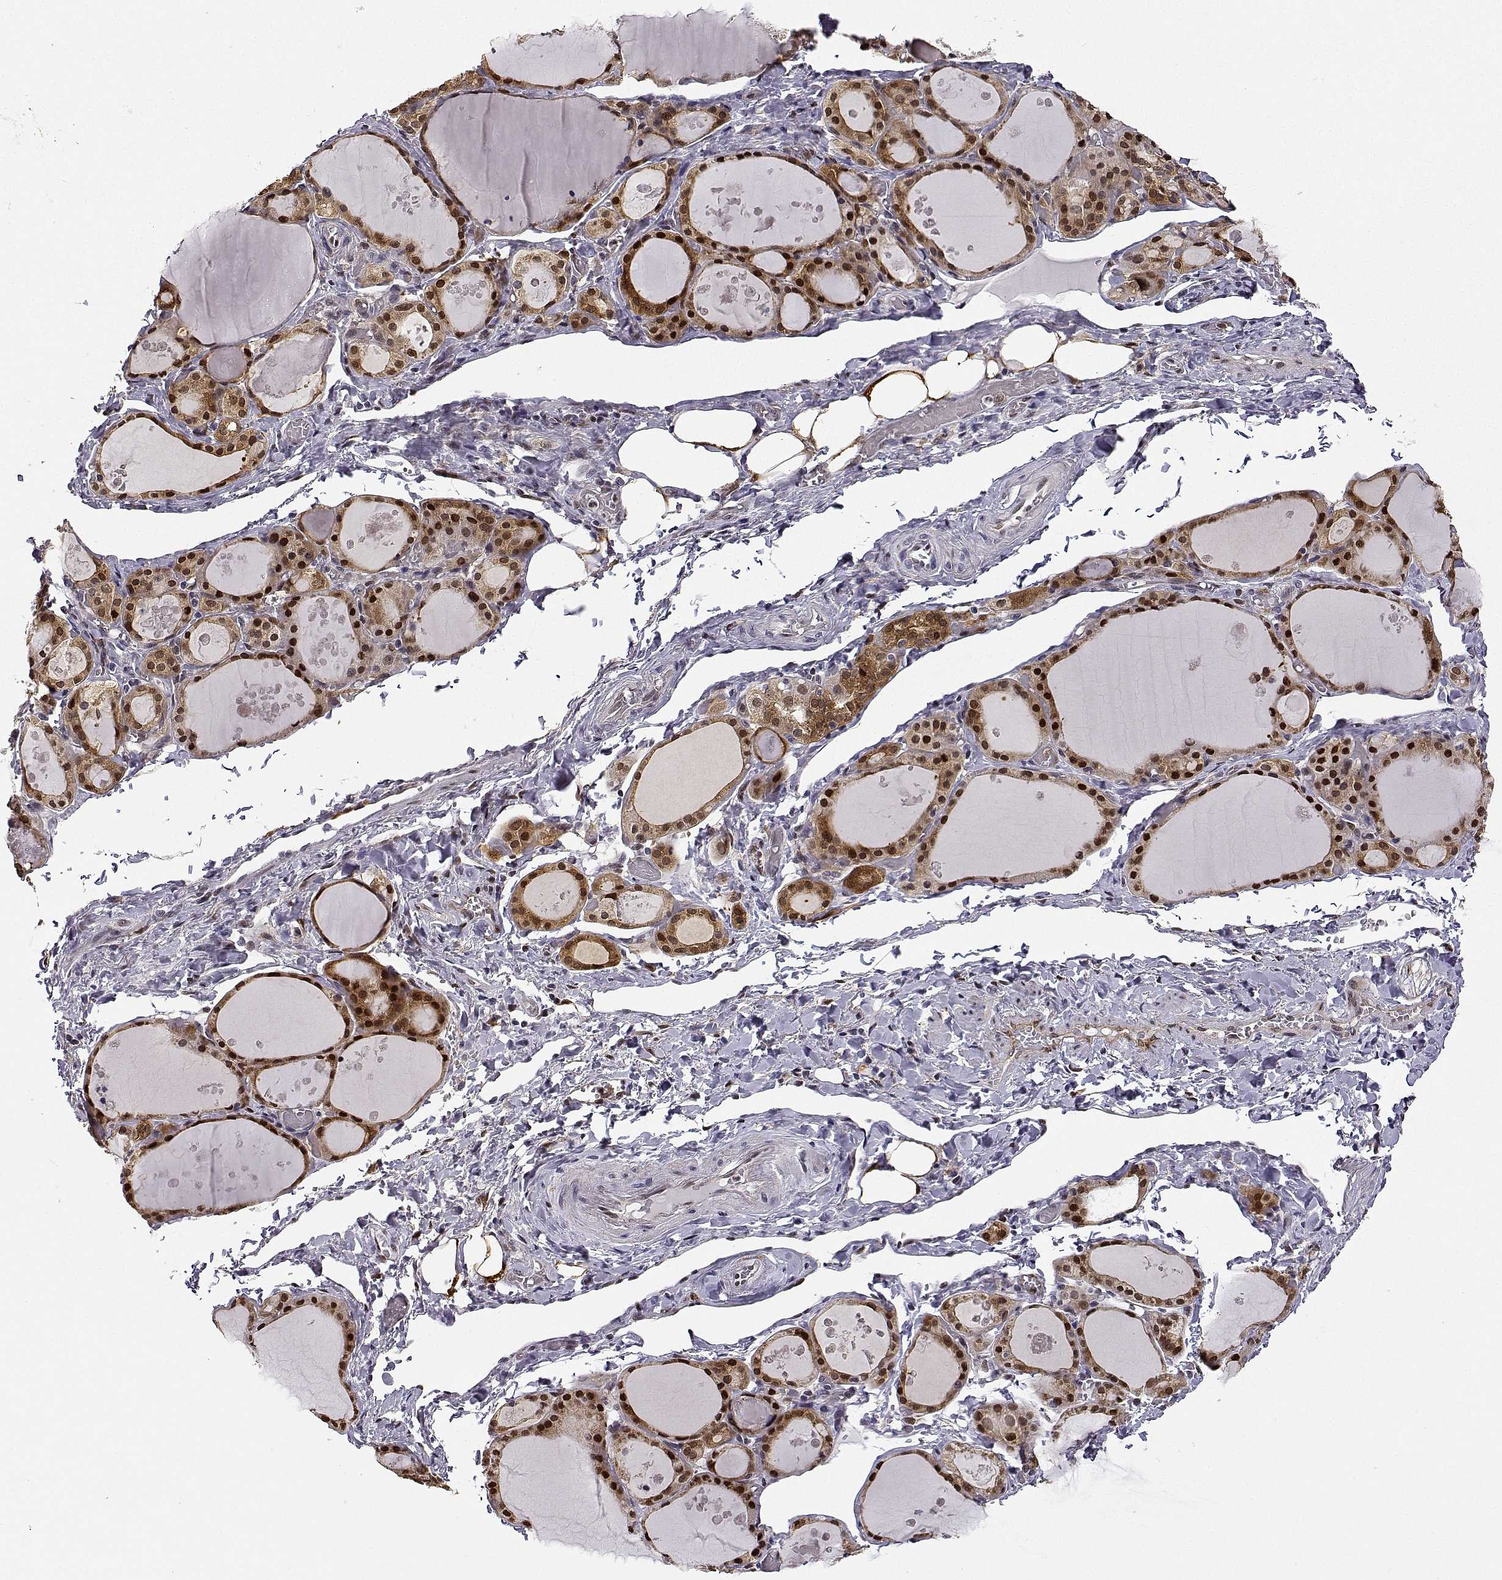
{"staining": {"intensity": "strong", "quantity": ">75%", "location": "cytoplasmic/membranous,nuclear"}, "tissue": "thyroid gland", "cell_type": "Glandular cells", "image_type": "normal", "snomed": [{"axis": "morphology", "description": "Normal tissue, NOS"}, {"axis": "topography", "description": "Thyroid gland"}], "caption": "This histopathology image exhibits immunohistochemistry staining of normal thyroid gland, with high strong cytoplasmic/membranous,nuclear expression in approximately >75% of glandular cells.", "gene": "PHGDH", "patient": {"sex": "male", "age": 68}}